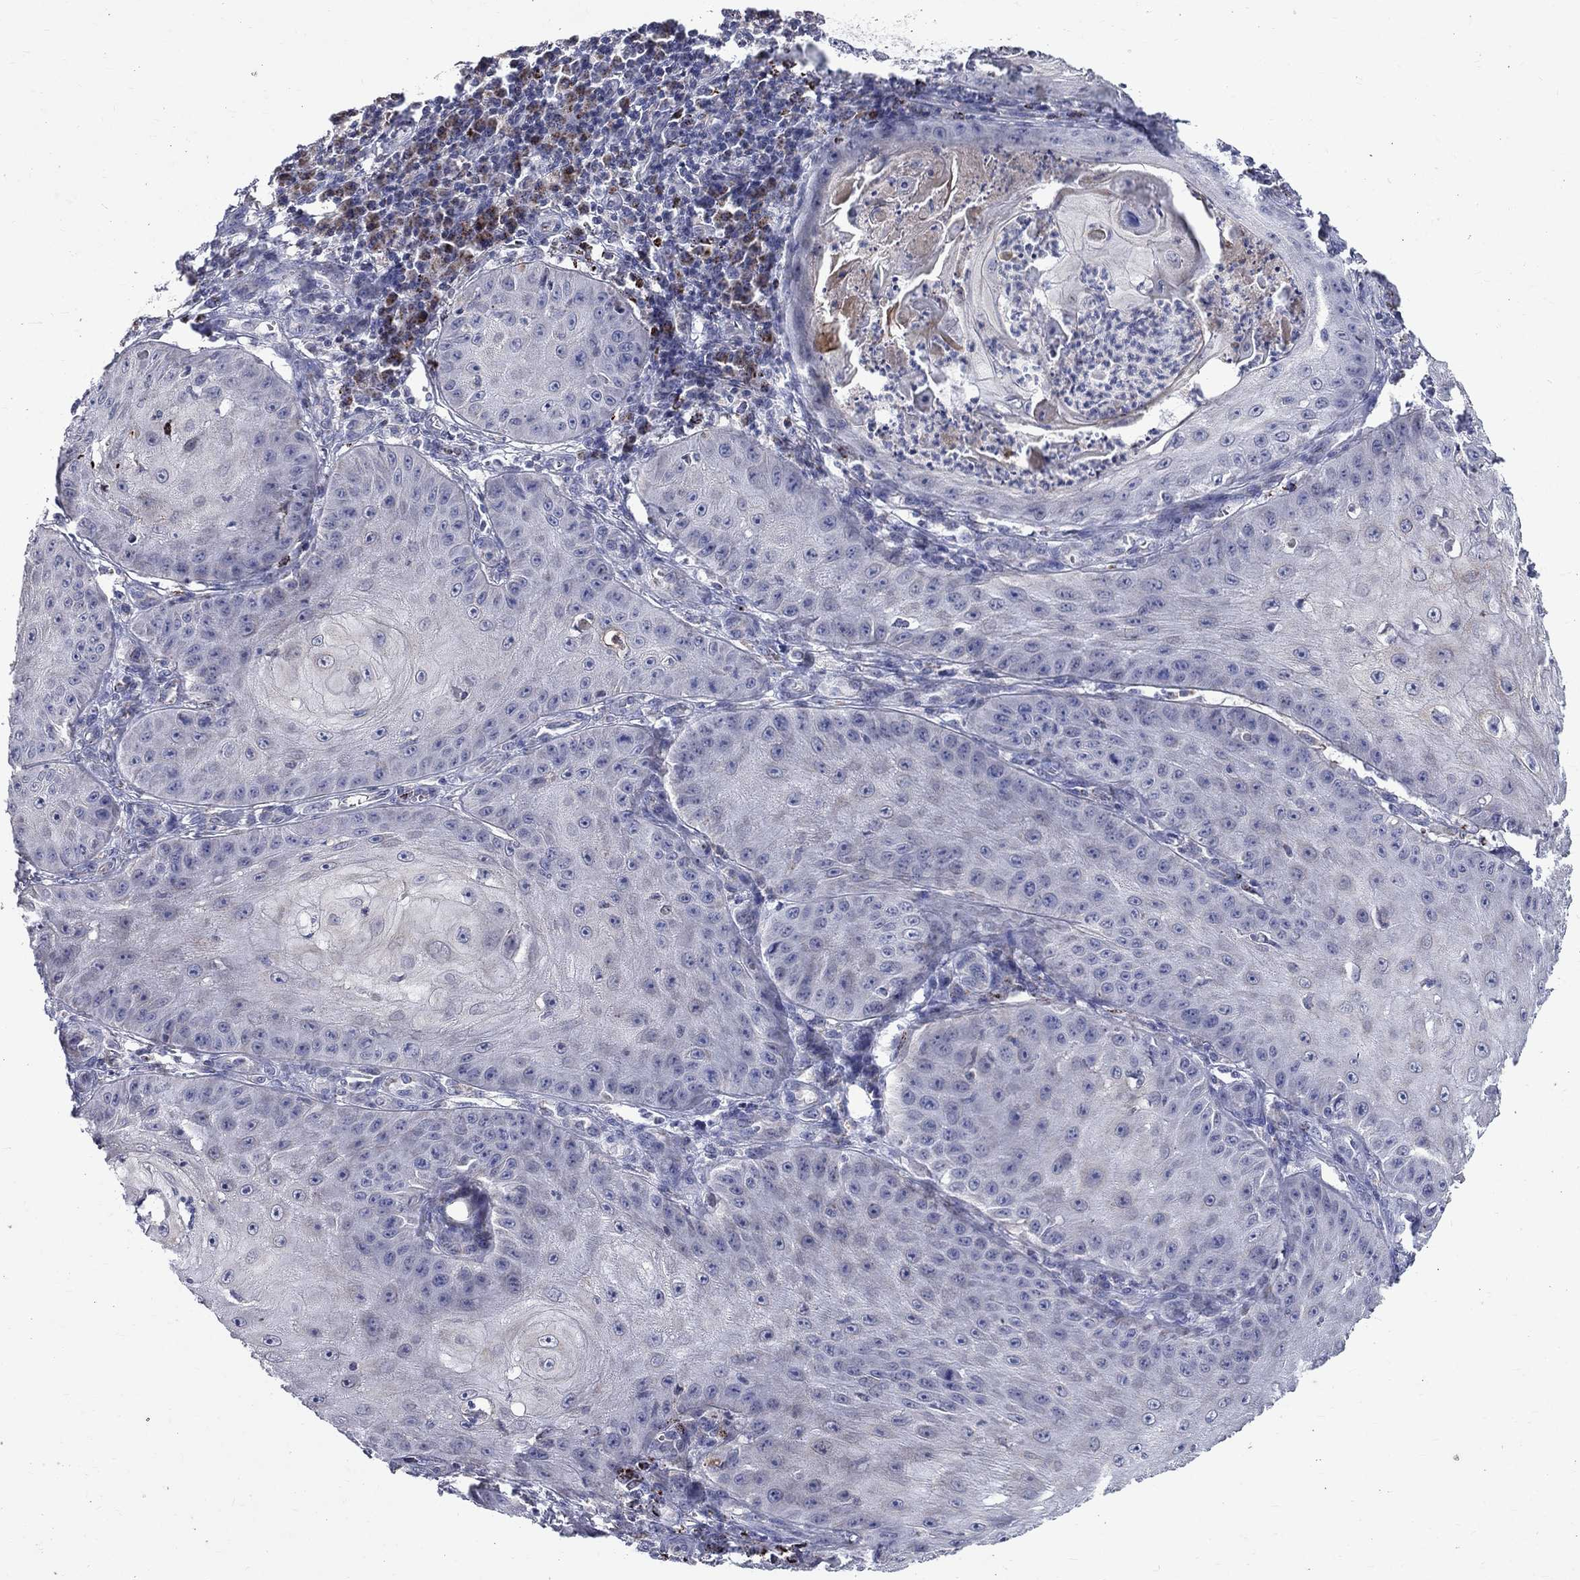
{"staining": {"intensity": "moderate", "quantity": "<25%", "location": "cytoplasmic/membranous"}, "tissue": "skin cancer", "cell_type": "Tumor cells", "image_type": "cancer", "snomed": [{"axis": "morphology", "description": "Squamous cell carcinoma, NOS"}, {"axis": "topography", "description": "Skin"}], "caption": "This image demonstrates skin cancer stained with immunohistochemistry (IHC) to label a protein in brown. The cytoplasmic/membranous of tumor cells show moderate positivity for the protein. Nuclei are counter-stained blue.", "gene": "SLC4A10", "patient": {"sex": "male", "age": 70}}